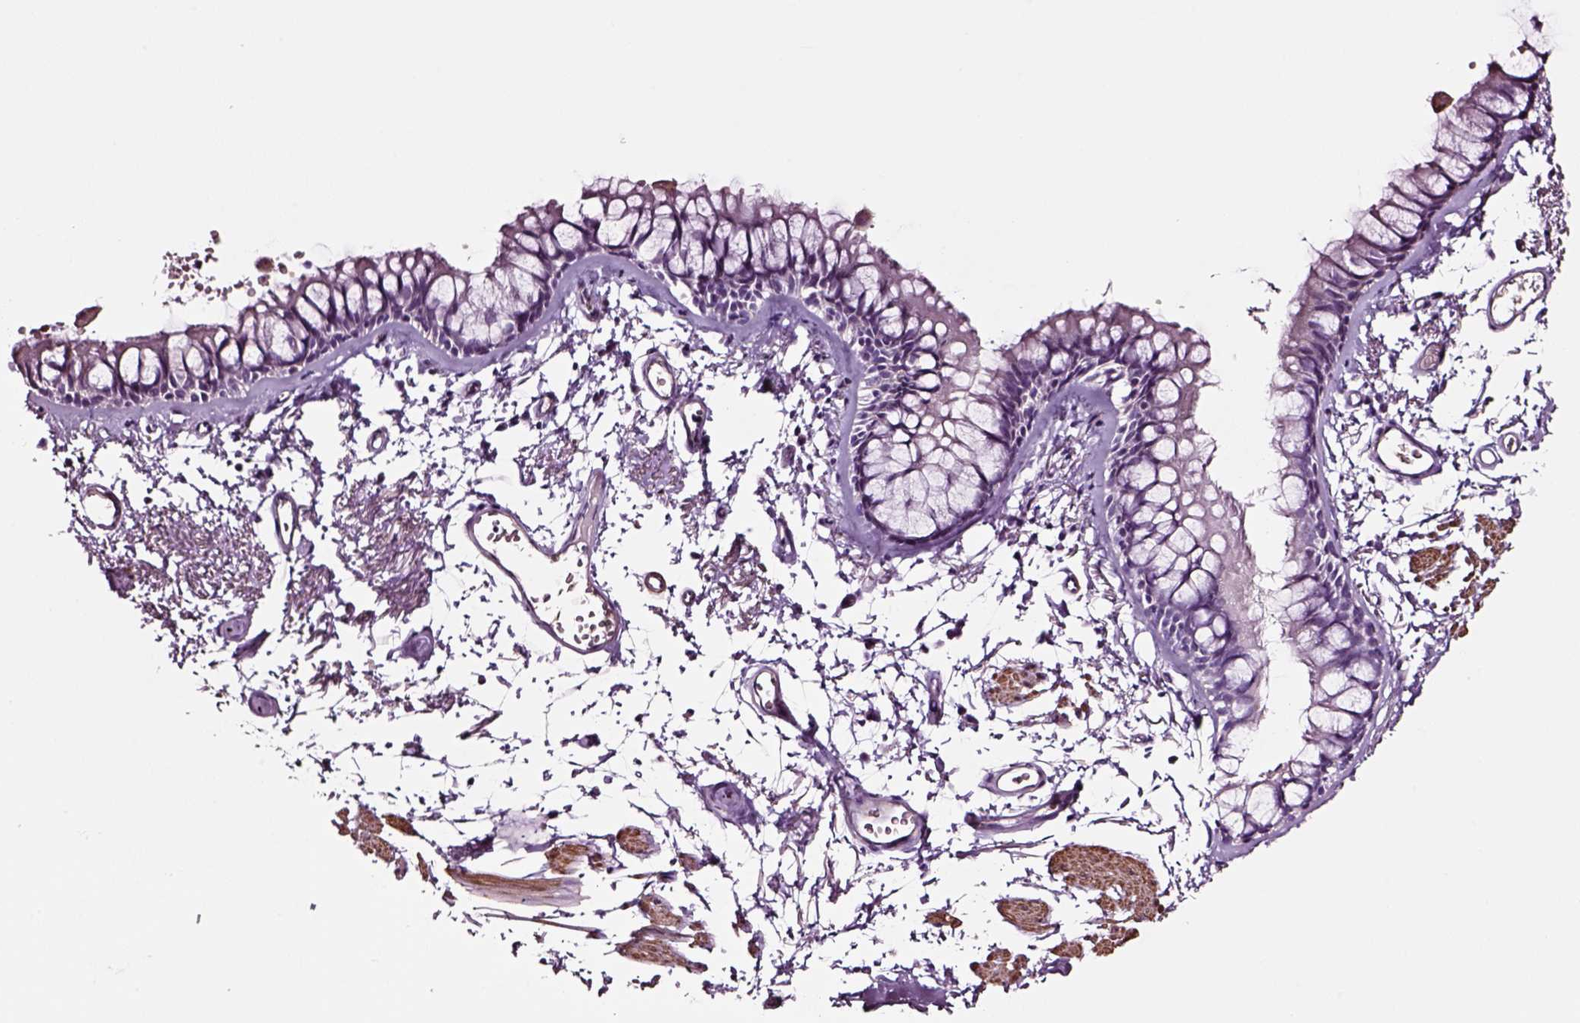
{"staining": {"intensity": "negative", "quantity": "none", "location": "none"}, "tissue": "bronchus", "cell_type": "Respiratory epithelial cells", "image_type": "normal", "snomed": [{"axis": "morphology", "description": "Normal tissue, NOS"}, {"axis": "topography", "description": "Cartilage tissue"}, {"axis": "topography", "description": "Bronchus"}], "caption": "Immunohistochemical staining of benign human bronchus reveals no significant staining in respiratory epithelial cells. Brightfield microscopy of IHC stained with DAB (3,3'-diaminobenzidine) (brown) and hematoxylin (blue), captured at high magnification.", "gene": "SOX10", "patient": {"sex": "female", "age": 79}}